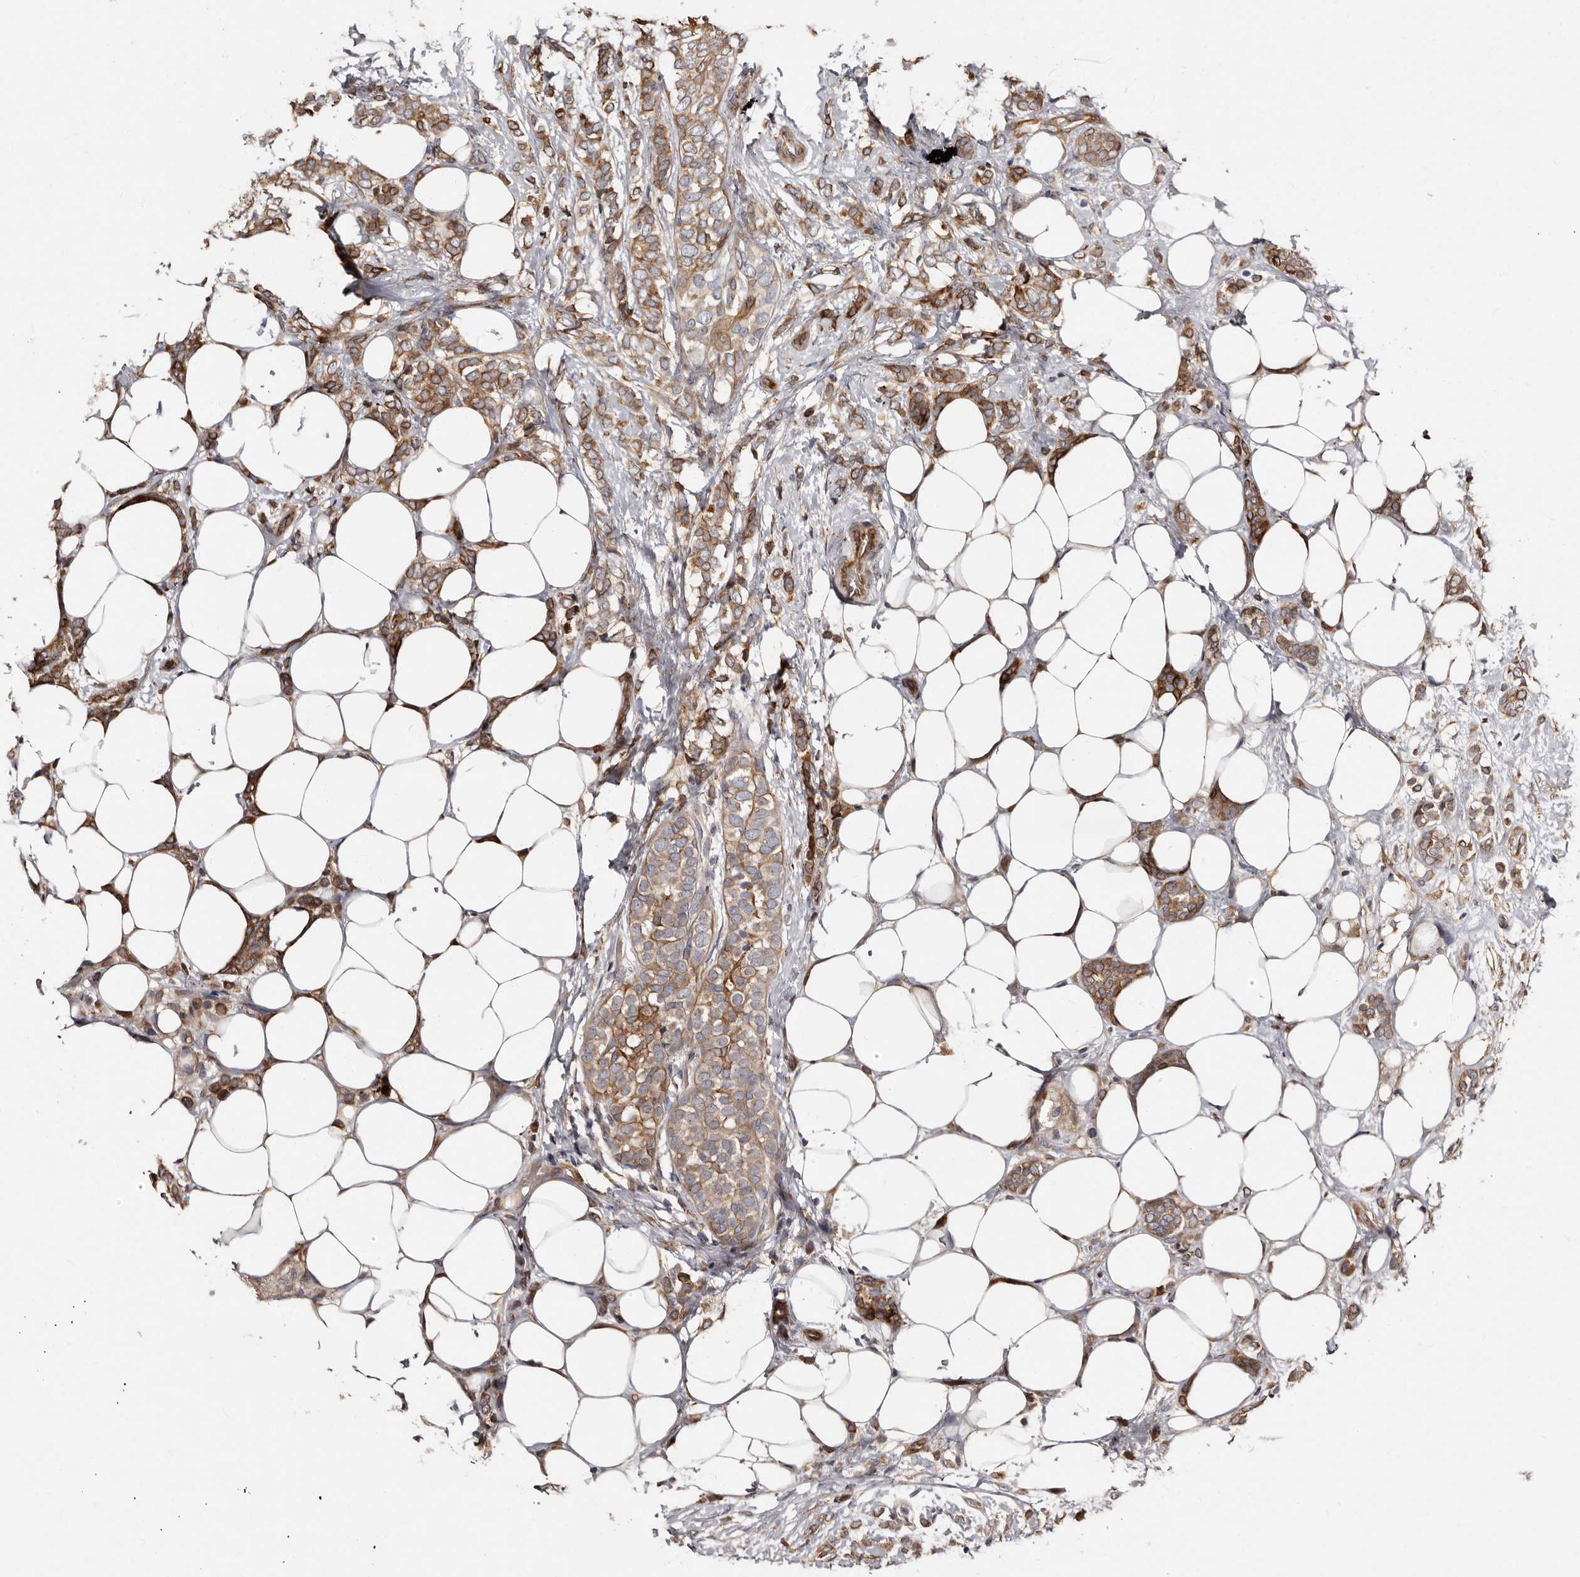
{"staining": {"intensity": "moderate", "quantity": ">75%", "location": "cytoplasmic/membranous"}, "tissue": "breast cancer", "cell_type": "Tumor cells", "image_type": "cancer", "snomed": [{"axis": "morphology", "description": "Lobular carcinoma"}, {"axis": "topography", "description": "Breast"}], "caption": "Moderate cytoplasmic/membranous protein staining is present in about >75% of tumor cells in breast cancer (lobular carcinoma). Immunohistochemistry stains the protein in brown and the nuclei are stained blue.", "gene": "TBC1D22B", "patient": {"sex": "female", "age": 50}}